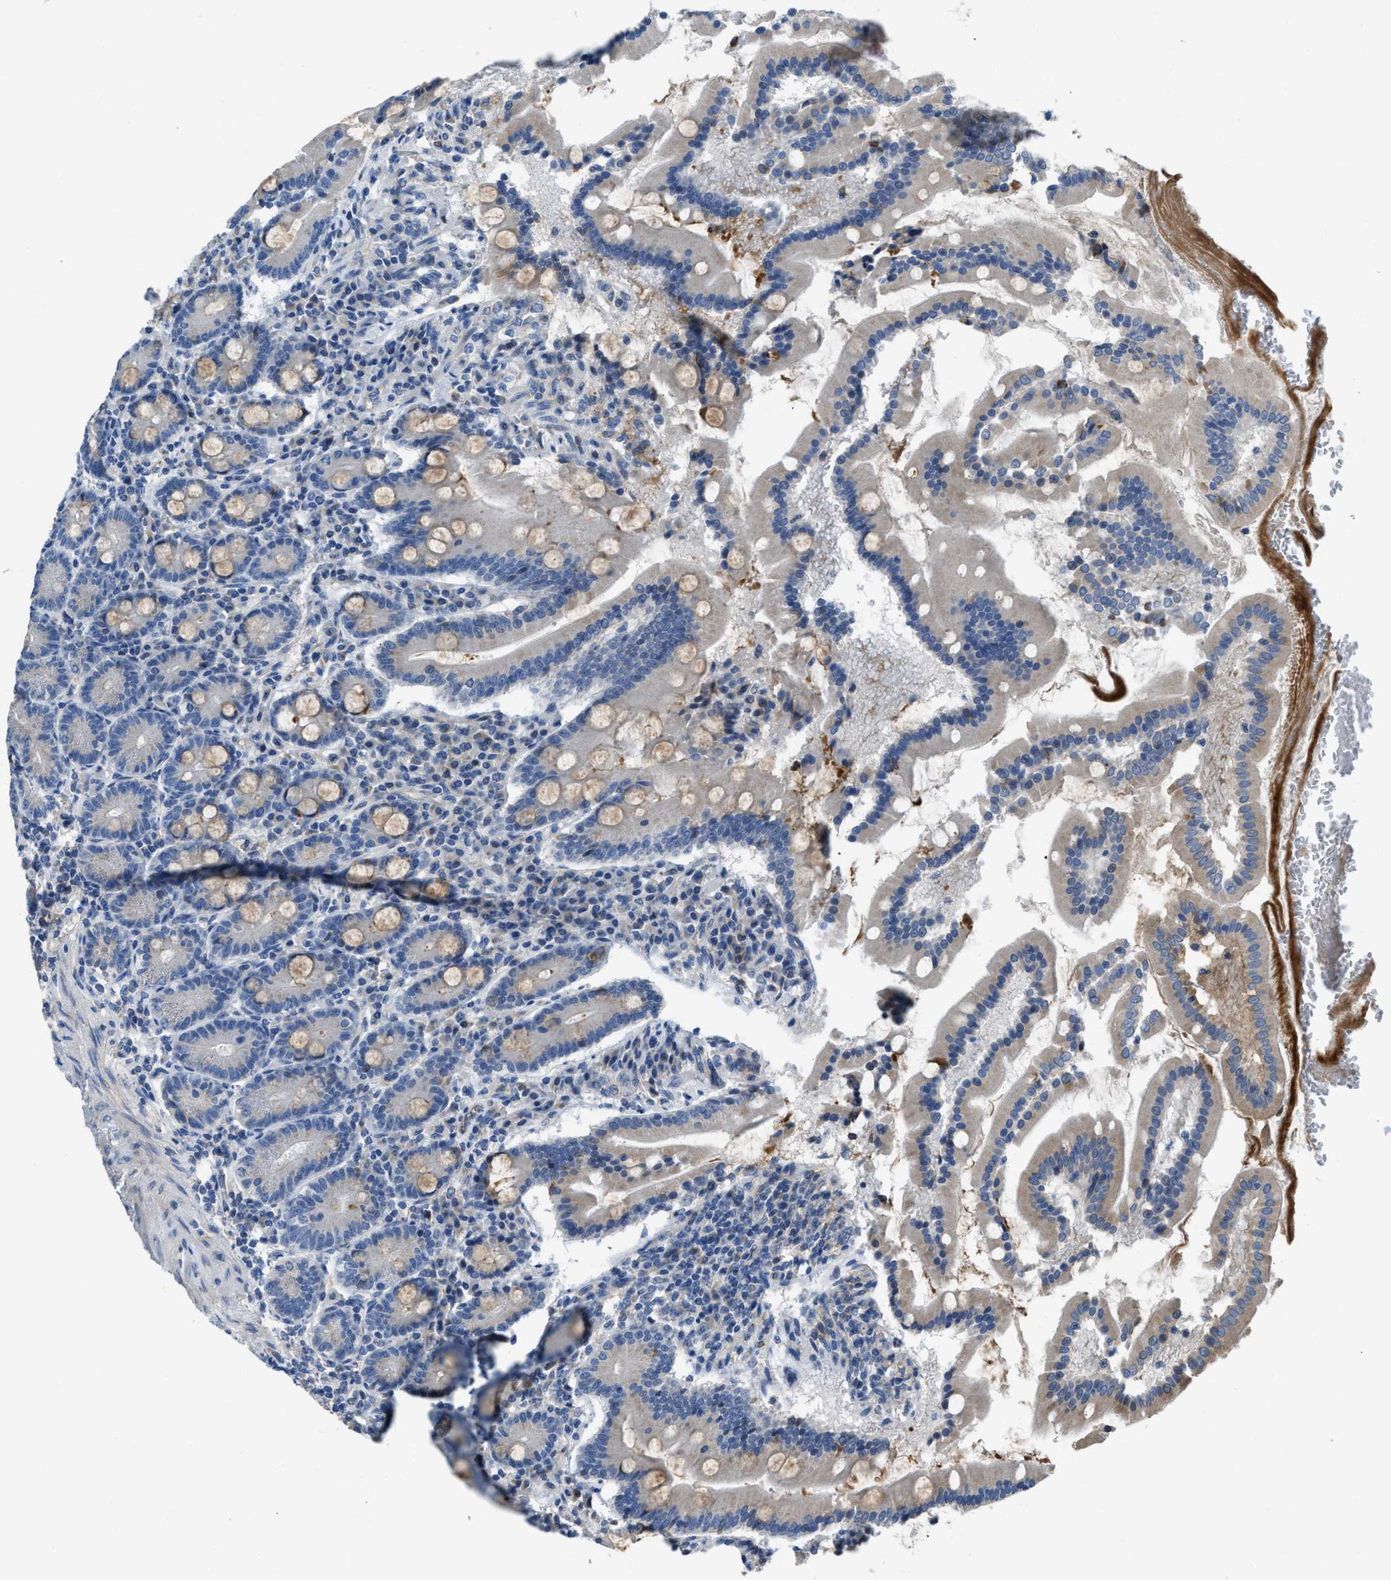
{"staining": {"intensity": "moderate", "quantity": "25%-75%", "location": "cytoplasmic/membranous"}, "tissue": "duodenum", "cell_type": "Glandular cells", "image_type": "normal", "snomed": [{"axis": "morphology", "description": "Normal tissue, NOS"}, {"axis": "topography", "description": "Duodenum"}], "caption": "Protein expression analysis of benign human duodenum reveals moderate cytoplasmic/membranous positivity in about 25%-75% of glandular cells.", "gene": "GGCX", "patient": {"sex": "male", "age": 50}}